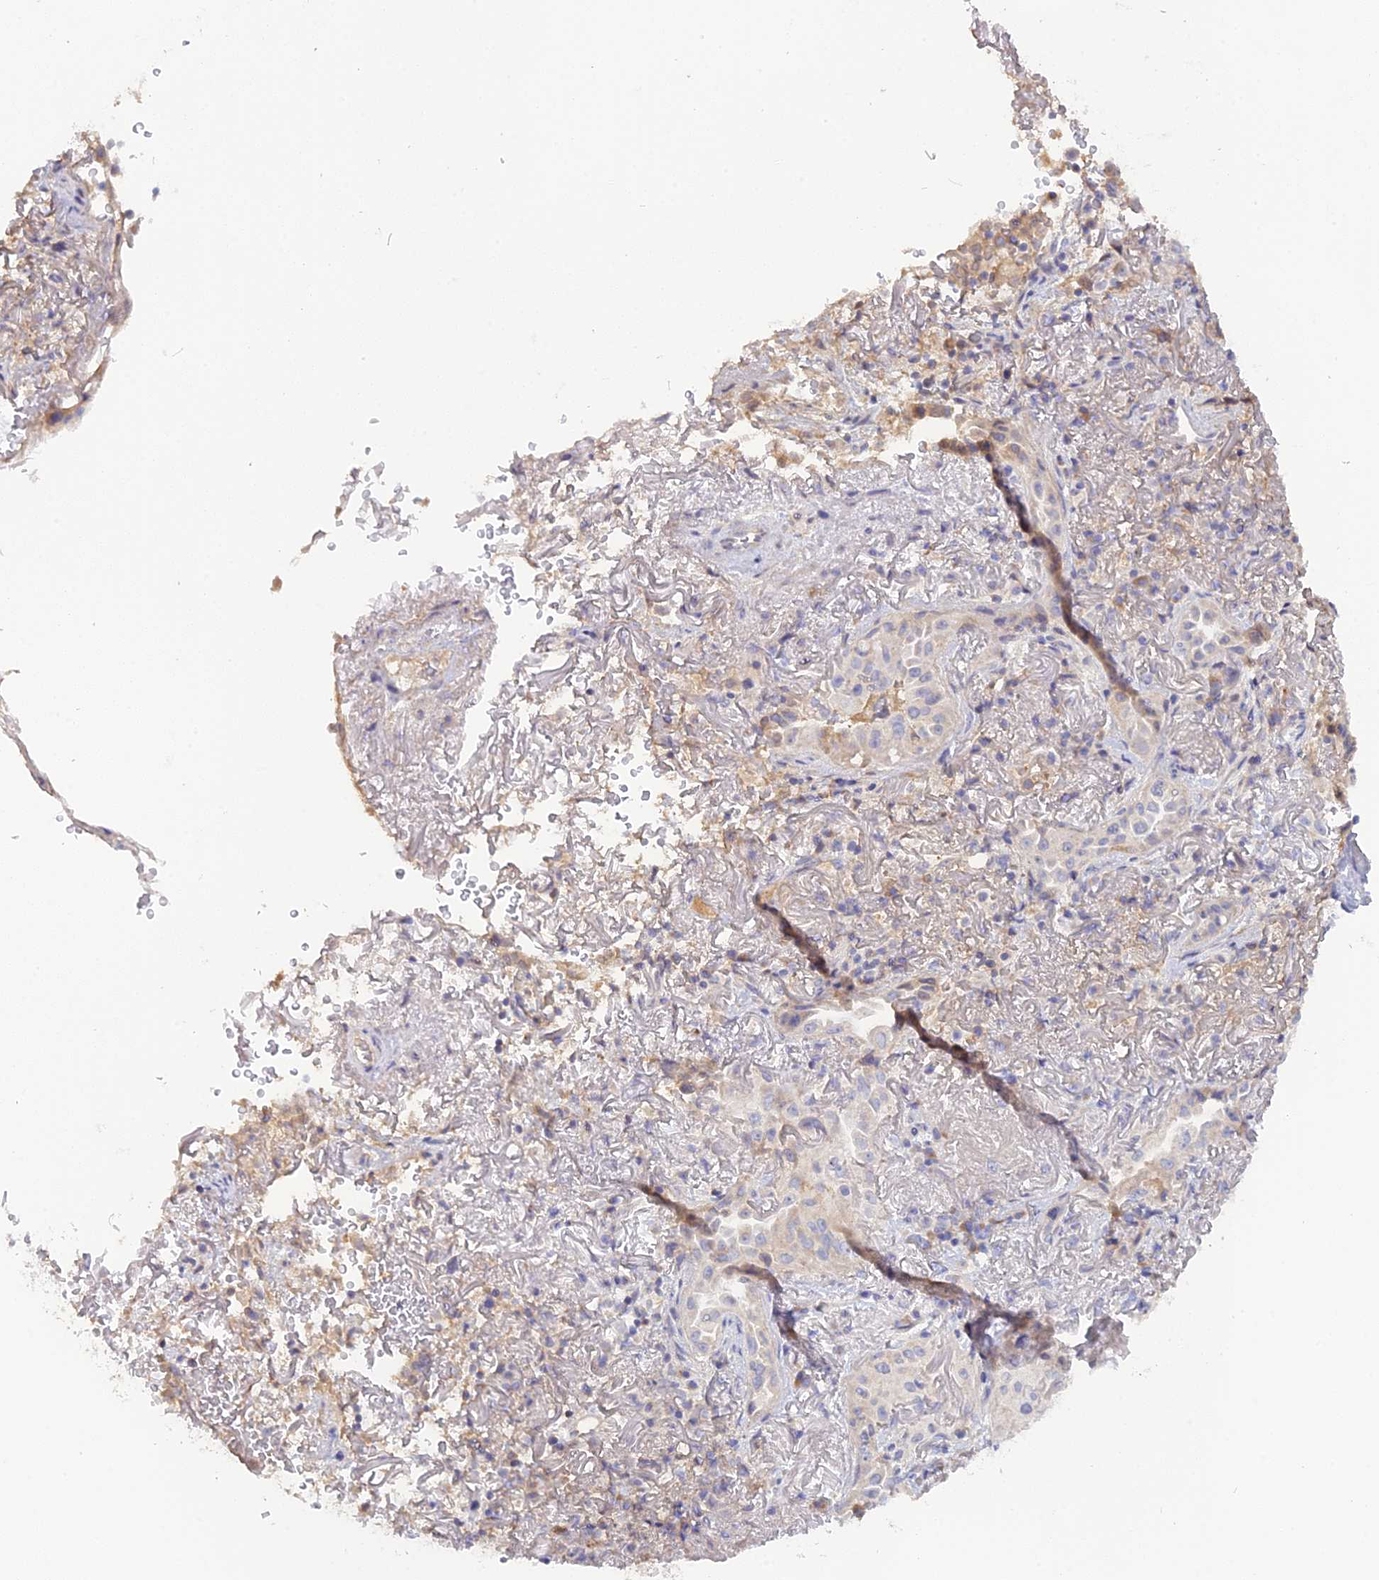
{"staining": {"intensity": "negative", "quantity": "none", "location": "none"}, "tissue": "lung cancer", "cell_type": "Tumor cells", "image_type": "cancer", "snomed": [{"axis": "morphology", "description": "Adenocarcinoma, NOS"}, {"axis": "topography", "description": "Lung"}], "caption": "DAB (3,3'-diaminobenzidine) immunohistochemical staining of human adenocarcinoma (lung) demonstrates no significant expression in tumor cells.", "gene": "ADGRA1", "patient": {"sex": "female", "age": 69}}